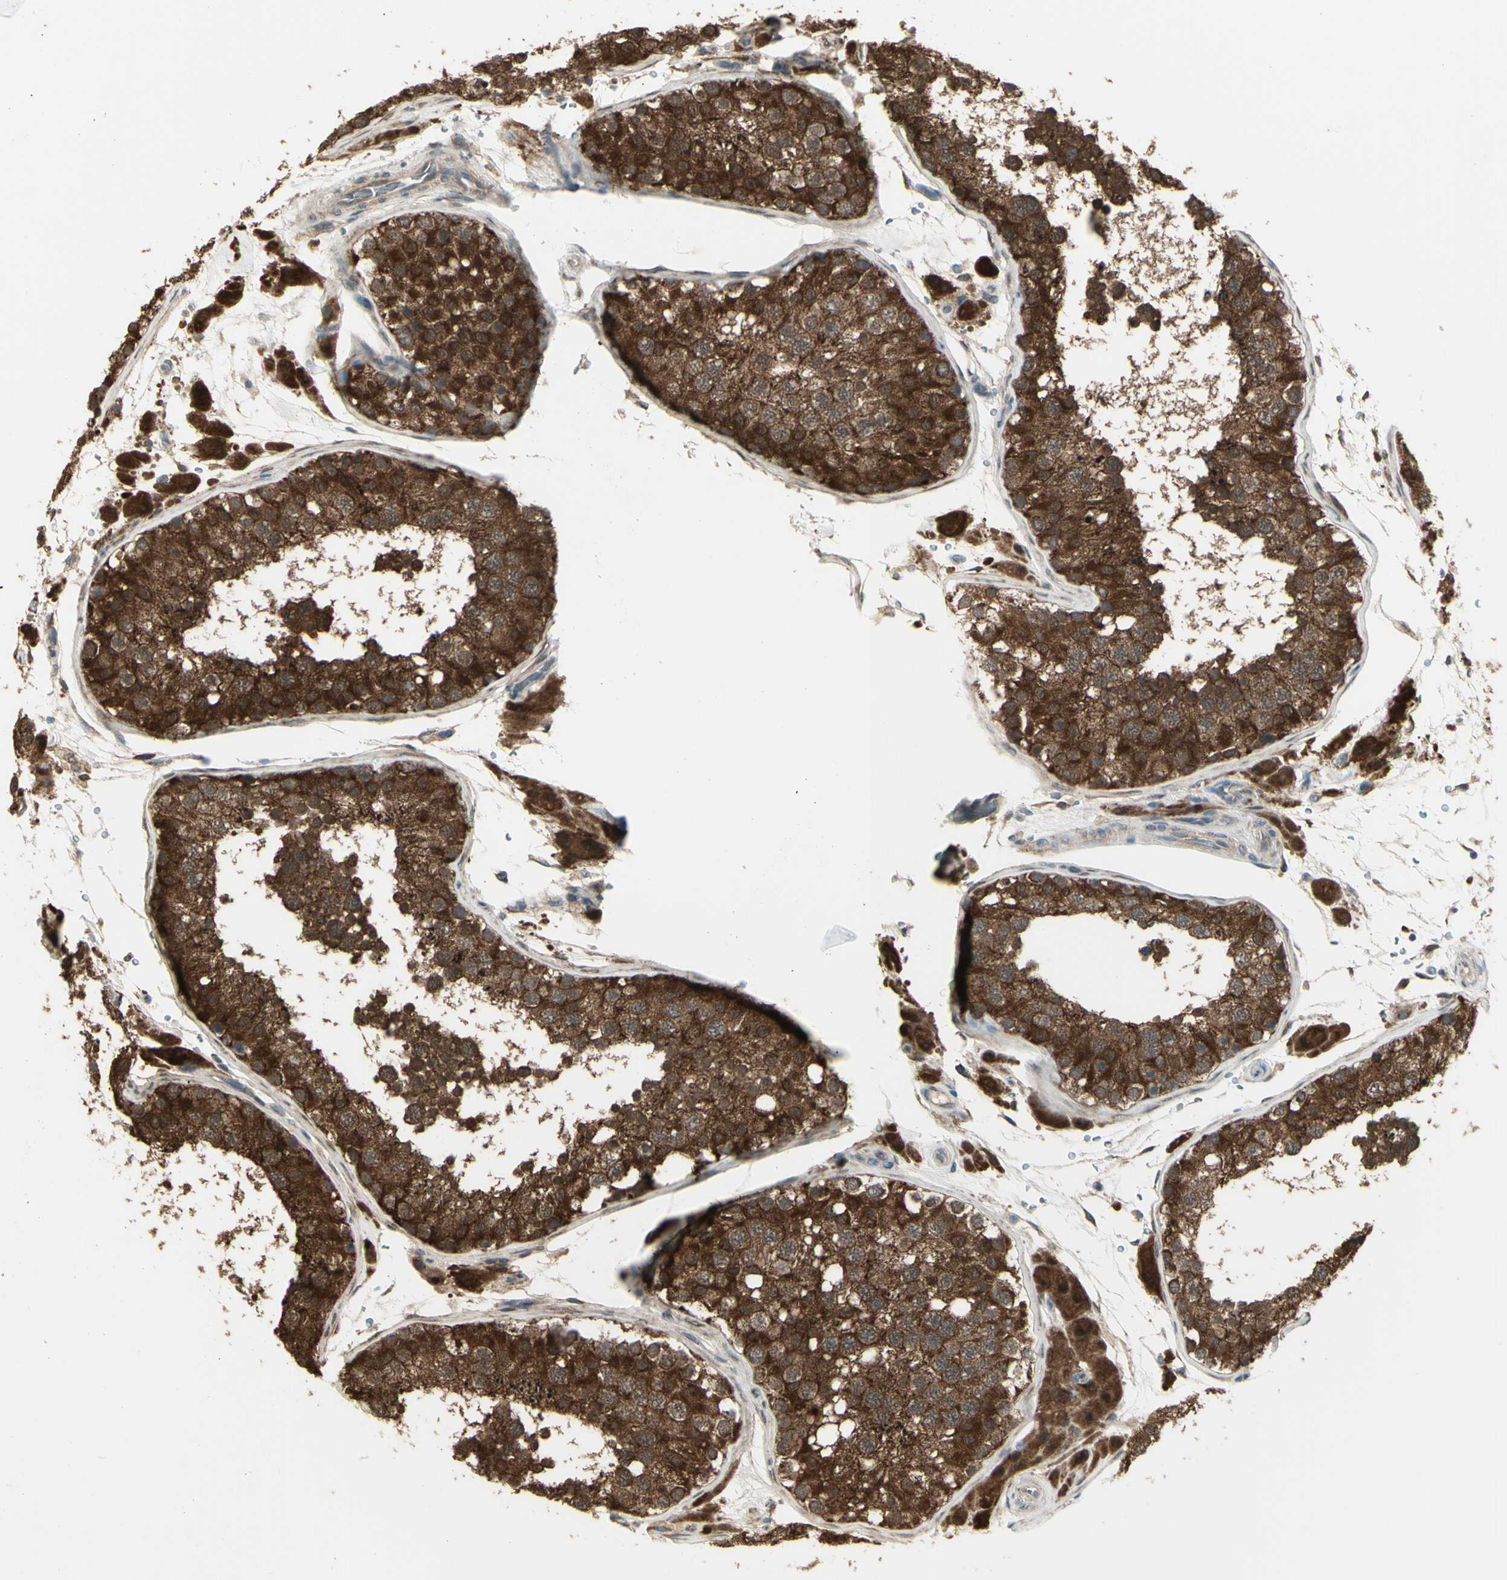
{"staining": {"intensity": "strong", "quantity": "25%-75%", "location": "cytoplasmic/membranous"}, "tissue": "testis", "cell_type": "Cells in seminiferous ducts", "image_type": "normal", "snomed": [{"axis": "morphology", "description": "Normal tissue, NOS"}, {"axis": "topography", "description": "Testis"}, {"axis": "topography", "description": "Epididymis"}], "caption": "Immunohistochemistry (IHC) of unremarkable human testis exhibits high levels of strong cytoplasmic/membranous staining in about 25%-75% of cells in seminiferous ducts. (IHC, brightfield microscopy, high magnification).", "gene": "NAXD", "patient": {"sex": "male", "age": 26}}